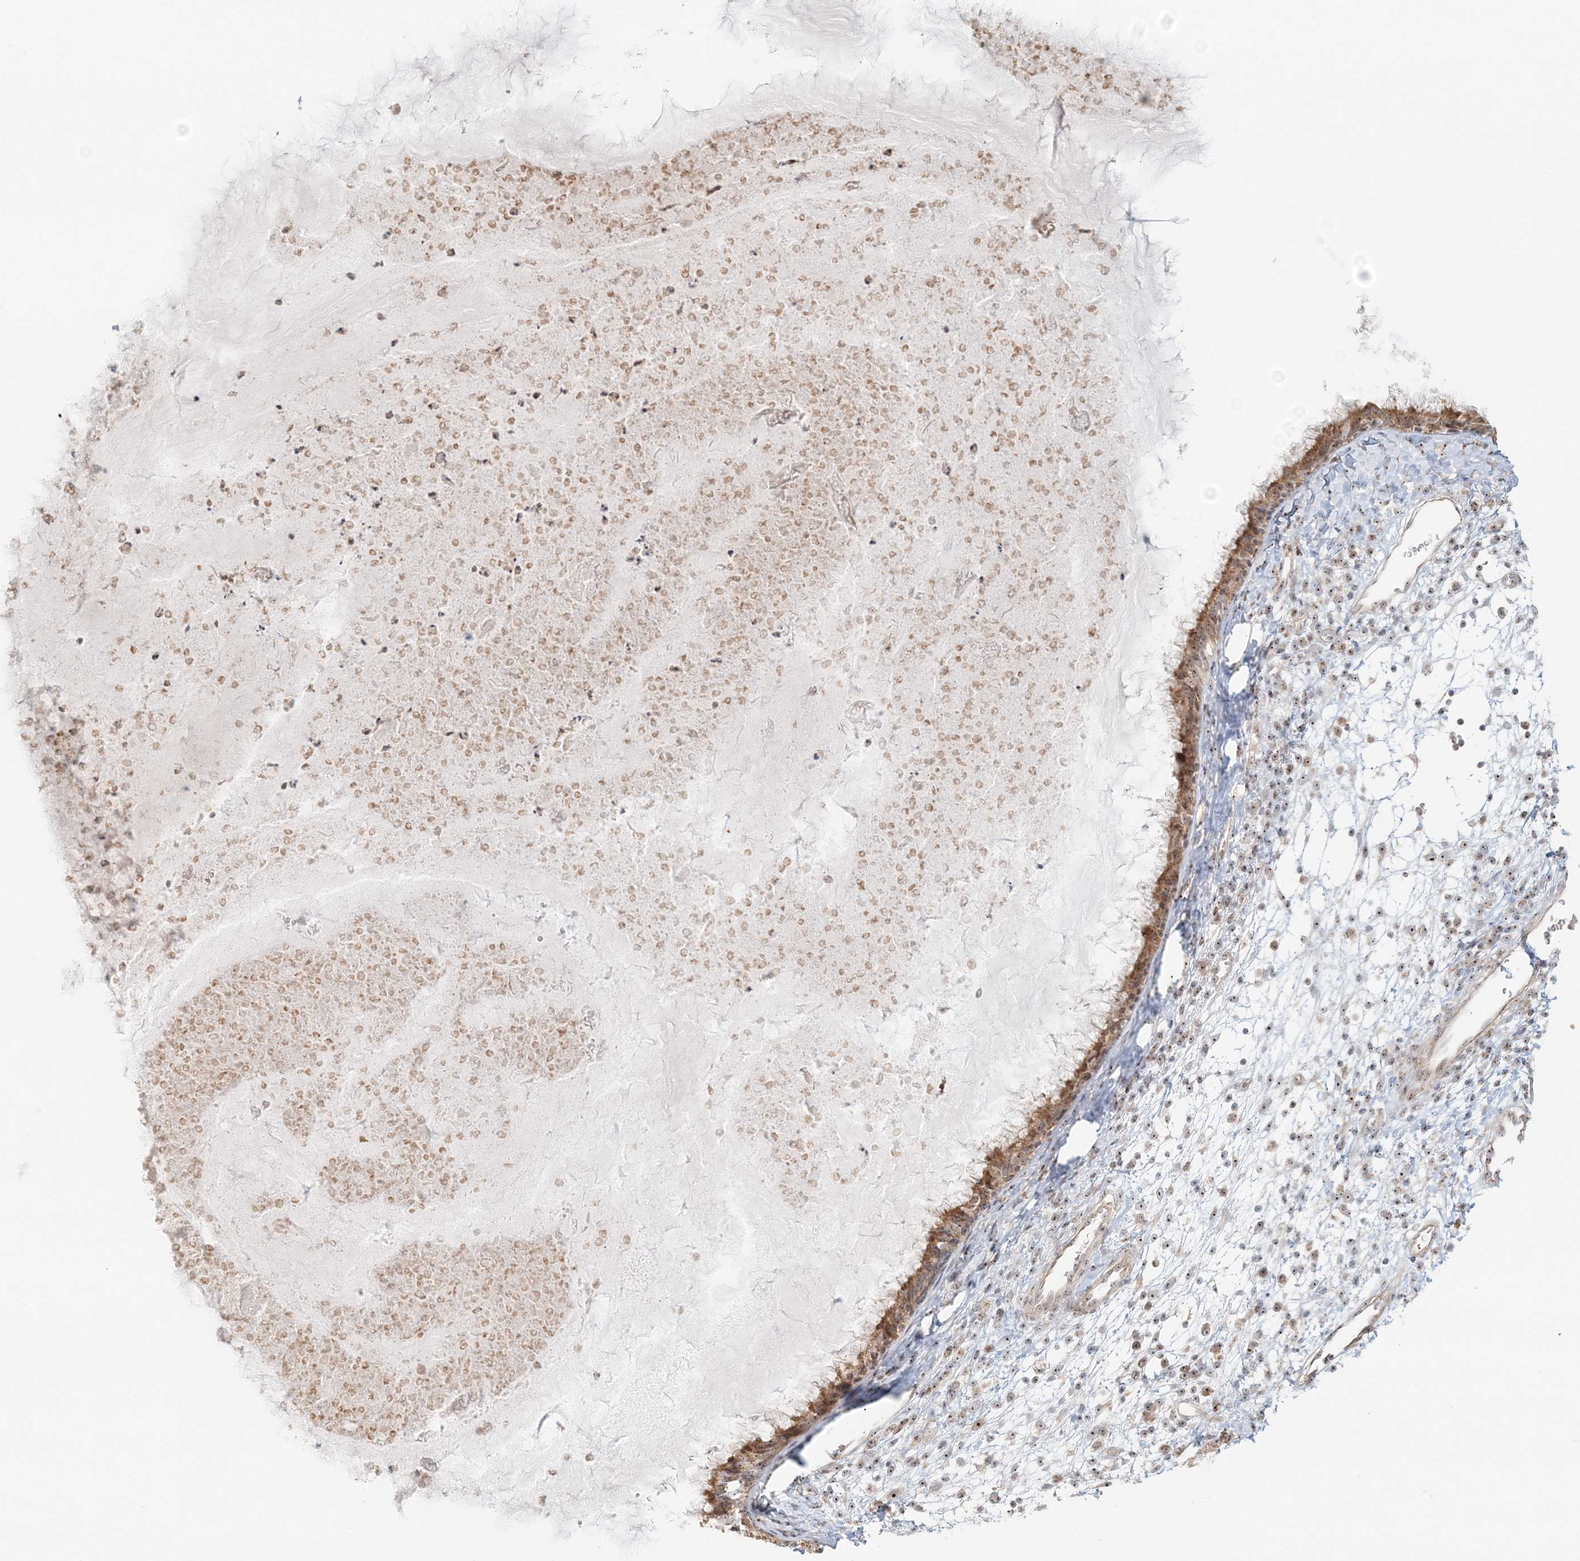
{"staining": {"intensity": "moderate", "quantity": ">75%", "location": "cytoplasmic/membranous,nuclear"}, "tissue": "nasopharynx", "cell_type": "Respiratory epithelial cells", "image_type": "normal", "snomed": [{"axis": "morphology", "description": "Normal tissue, NOS"}, {"axis": "topography", "description": "Nasopharynx"}], "caption": "Nasopharynx stained for a protein displays moderate cytoplasmic/membranous,nuclear positivity in respiratory epithelial cells. (DAB = brown stain, brightfield microscopy at high magnification).", "gene": "UBE2F", "patient": {"sex": "male", "age": 22}}